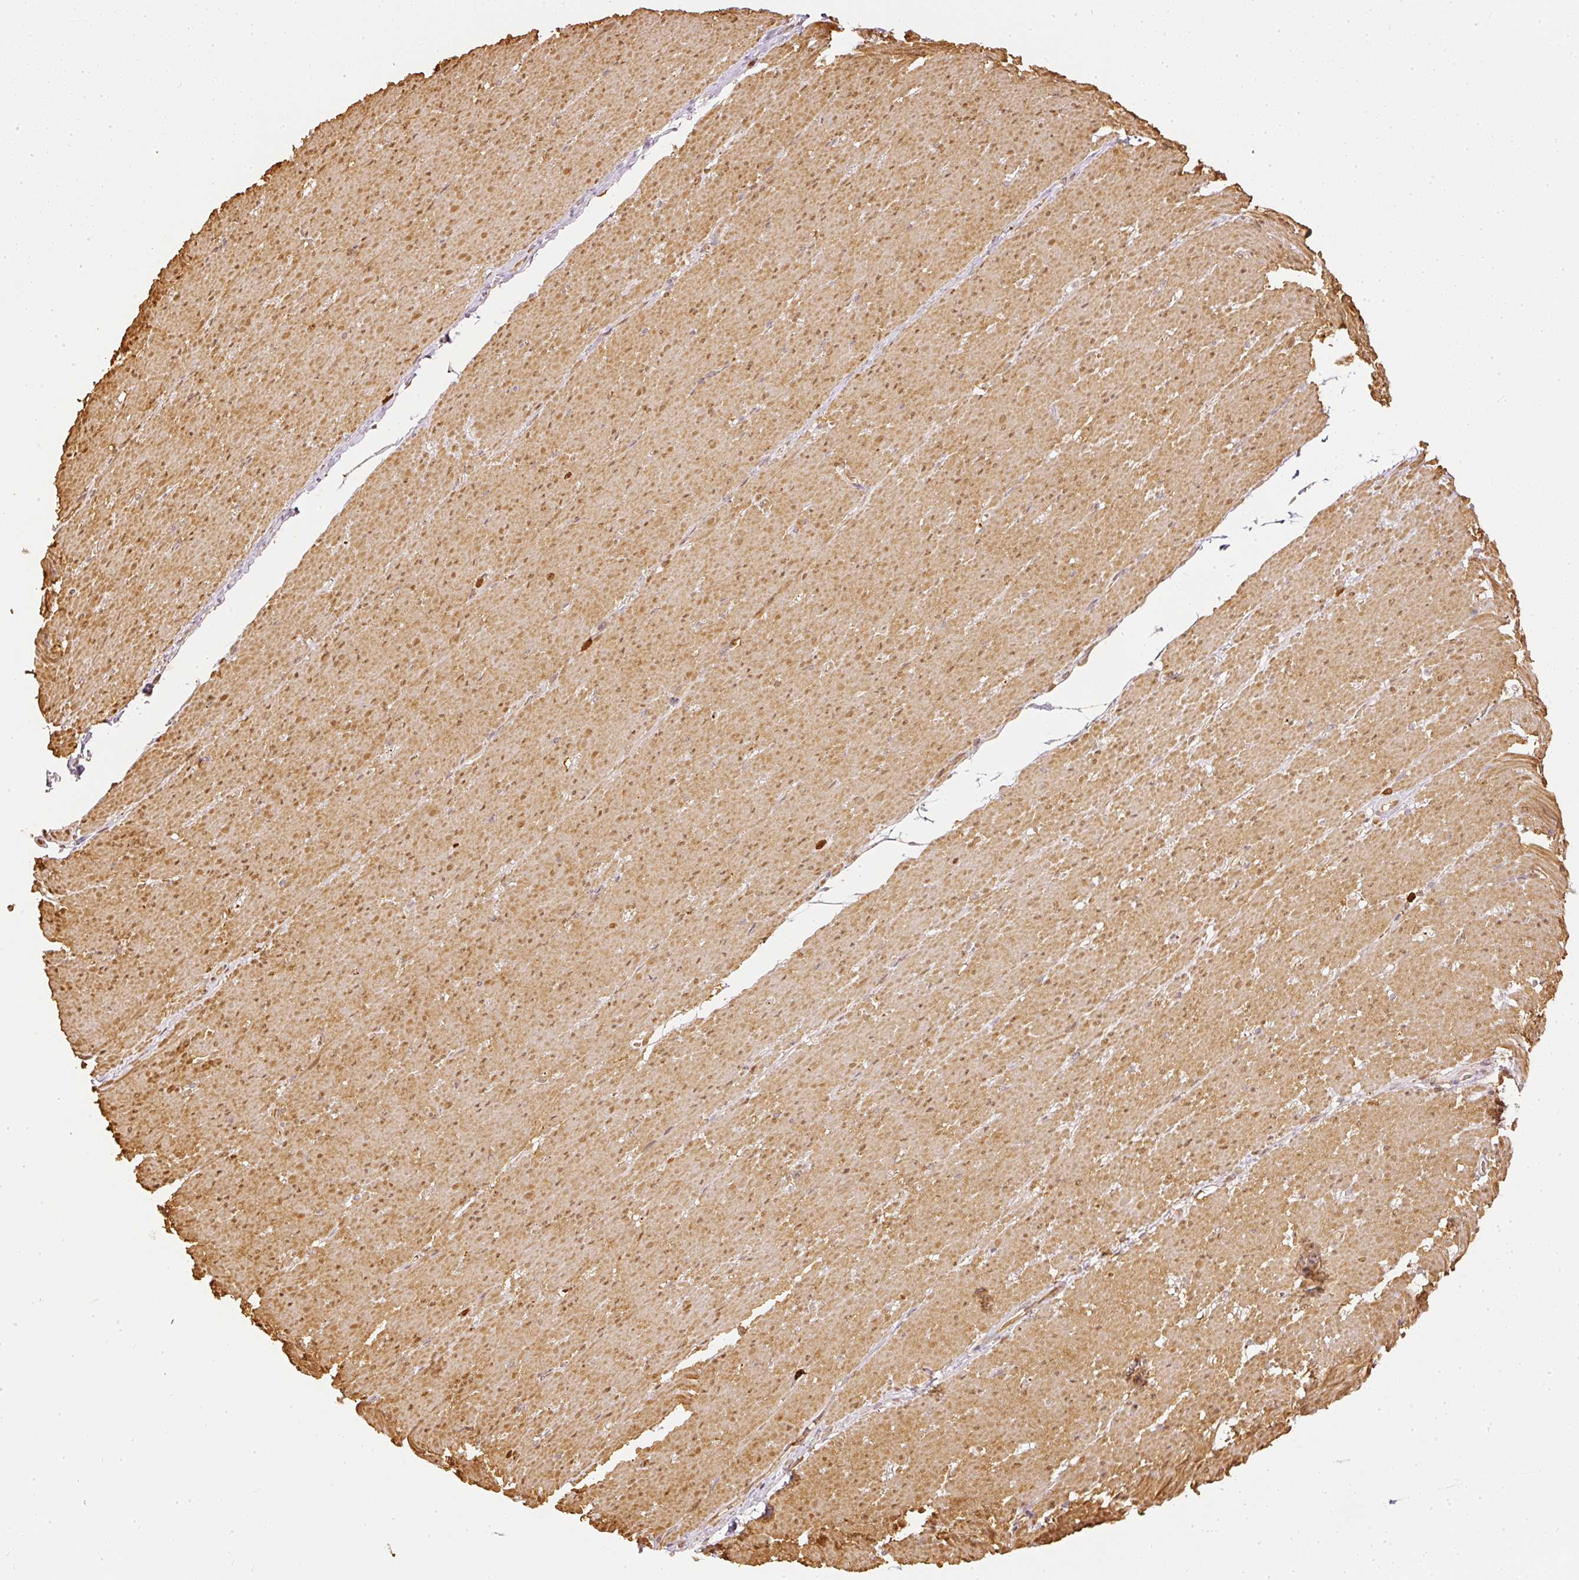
{"staining": {"intensity": "moderate", "quantity": ">75%", "location": "cytoplasmic/membranous"}, "tissue": "smooth muscle", "cell_type": "Smooth muscle cells", "image_type": "normal", "snomed": [{"axis": "morphology", "description": "Normal tissue, NOS"}, {"axis": "topography", "description": "Smooth muscle"}, {"axis": "topography", "description": "Rectum"}], "caption": "The photomicrograph shows immunohistochemical staining of unremarkable smooth muscle. There is moderate cytoplasmic/membranous positivity is appreciated in about >75% of smooth muscle cells.", "gene": "PFN1", "patient": {"sex": "male", "age": 53}}